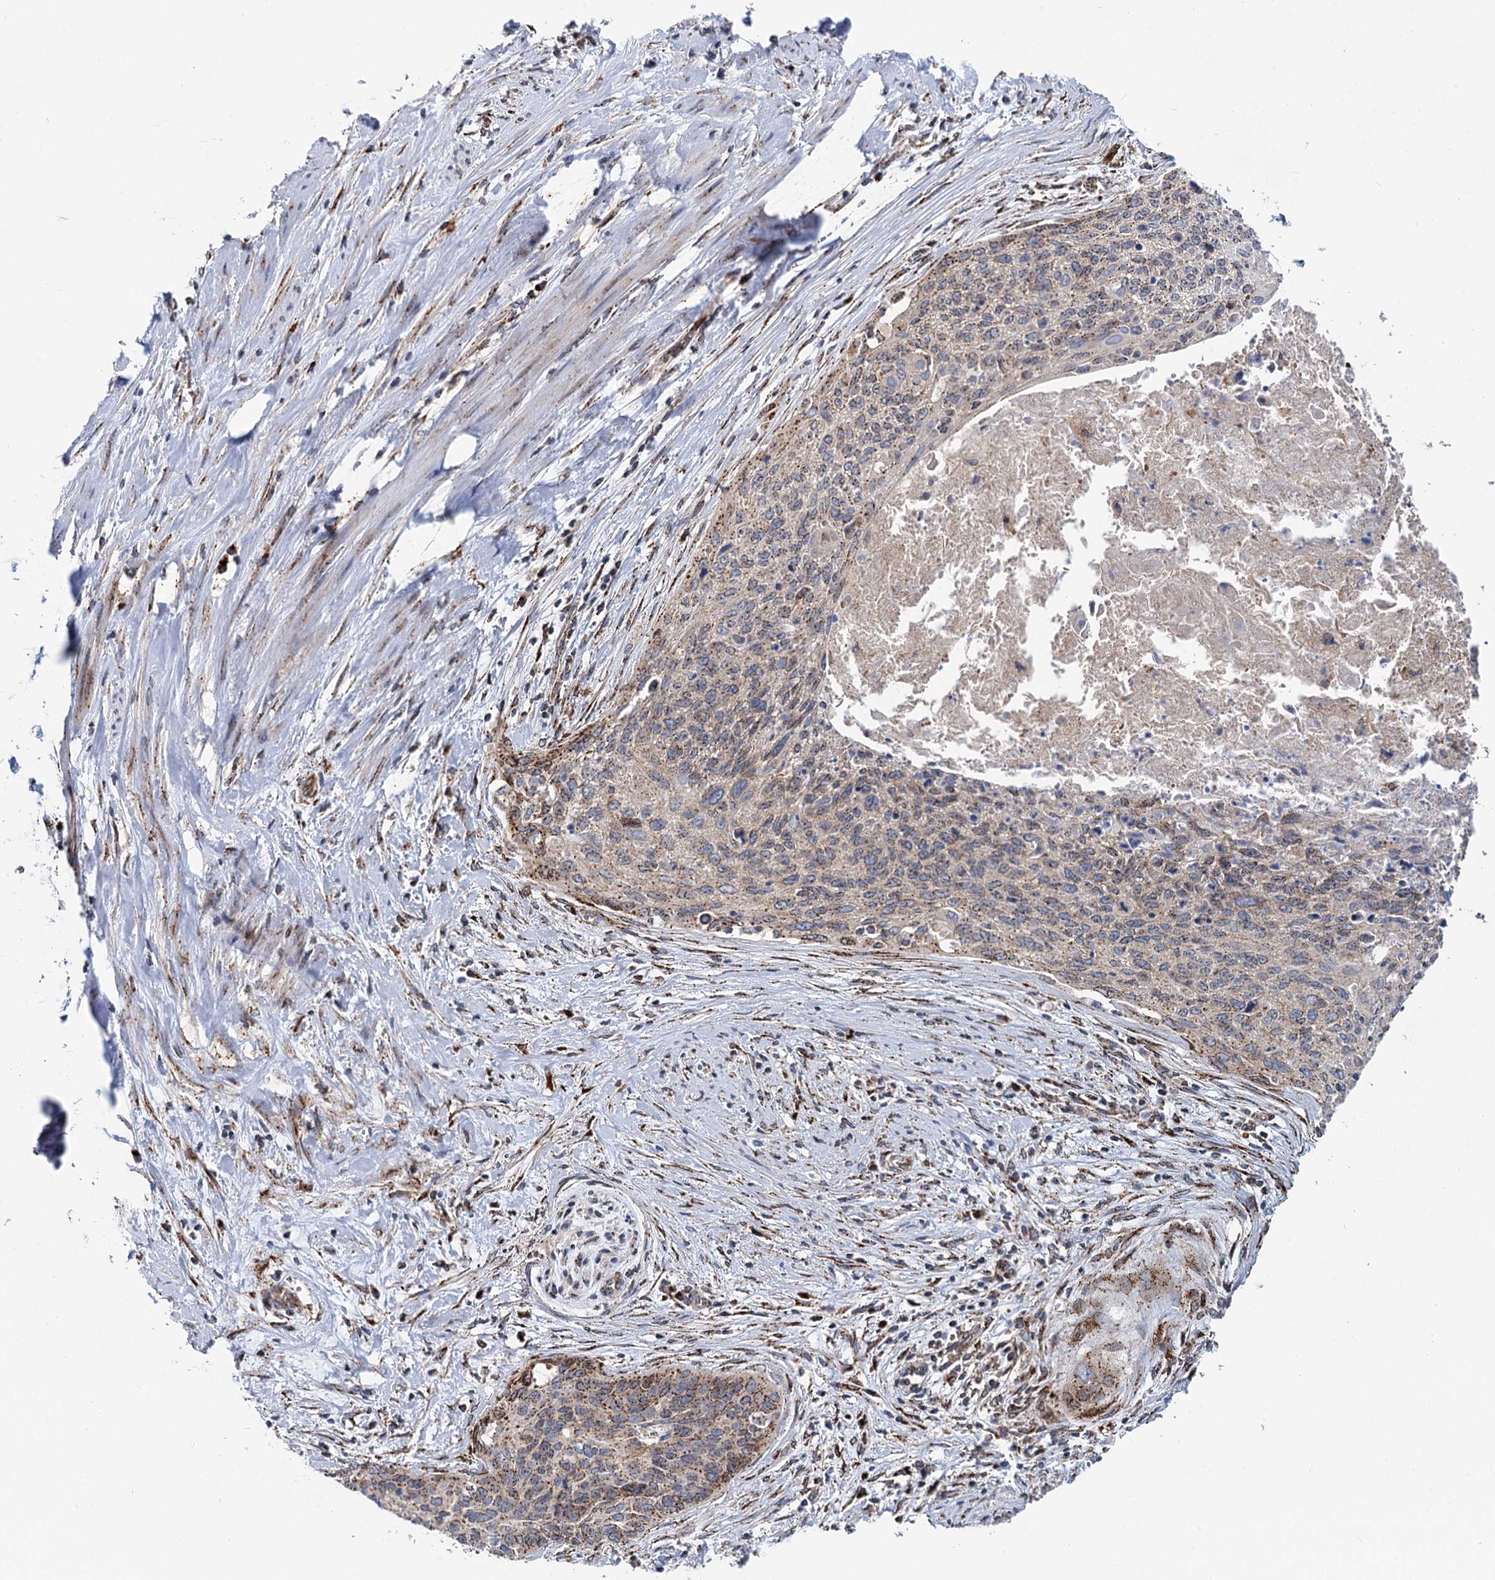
{"staining": {"intensity": "moderate", "quantity": "25%-75%", "location": "cytoplasmic/membranous"}, "tissue": "cervical cancer", "cell_type": "Tumor cells", "image_type": "cancer", "snomed": [{"axis": "morphology", "description": "Squamous cell carcinoma, NOS"}, {"axis": "topography", "description": "Cervix"}], "caption": "An image showing moderate cytoplasmic/membranous expression in approximately 25%-75% of tumor cells in cervical cancer, as visualized by brown immunohistochemical staining.", "gene": "SUPT20H", "patient": {"sex": "female", "age": 55}}